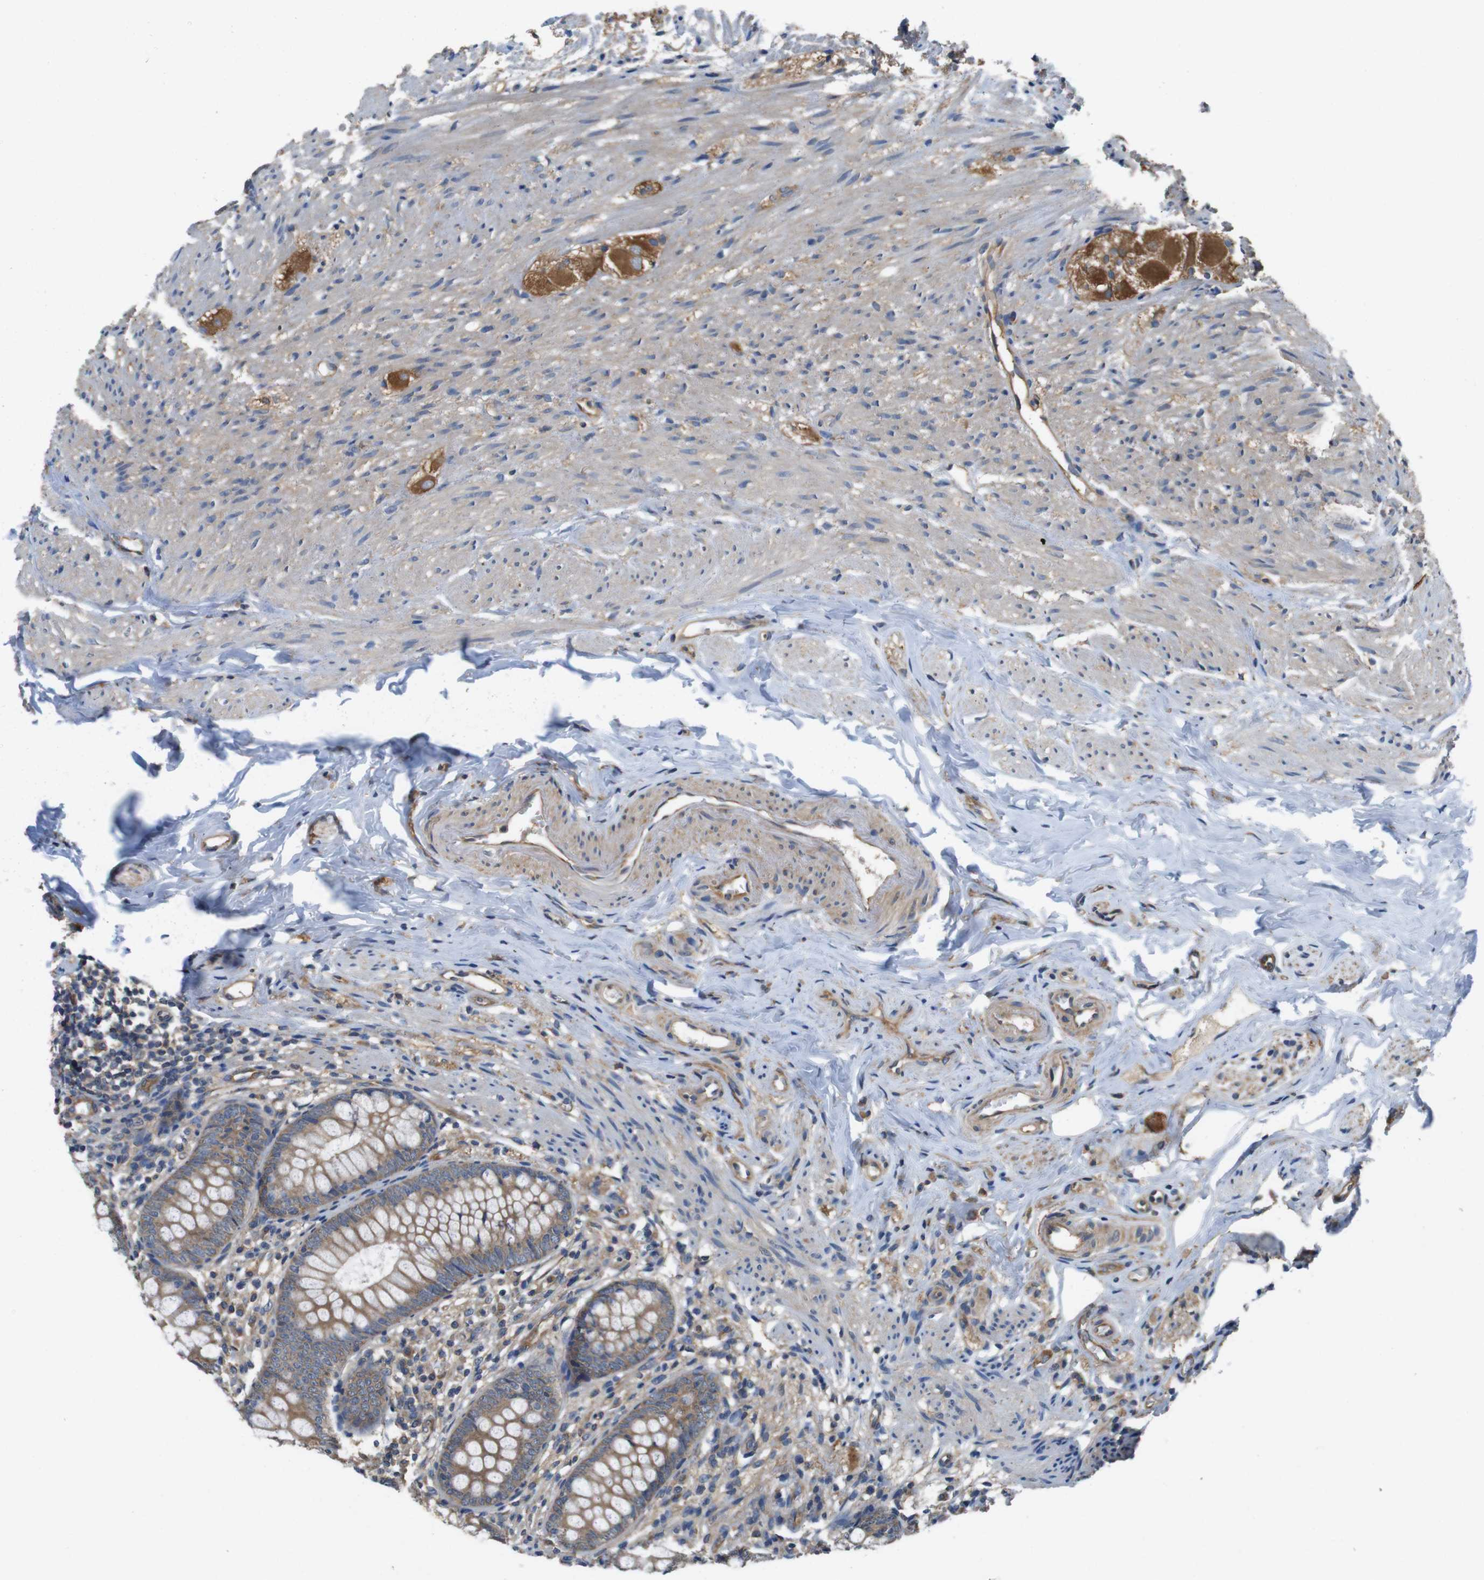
{"staining": {"intensity": "moderate", "quantity": ">75%", "location": "cytoplasmic/membranous"}, "tissue": "appendix", "cell_type": "Glandular cells", "image_type": "normal", "snomed": [{"axis": "morphology", "description": "Normal tissue, NOS"}, {"axis": "topography", "description": "Appendix"}], "caption": "Approximately >75% of glandular cells in normal appendix show moderate cytoplasmic/membranous protein staining as visualized by brown immunohistochemical staining.", "gene": "DCTN1", "patient": {"sex": "female", "age": 77}}